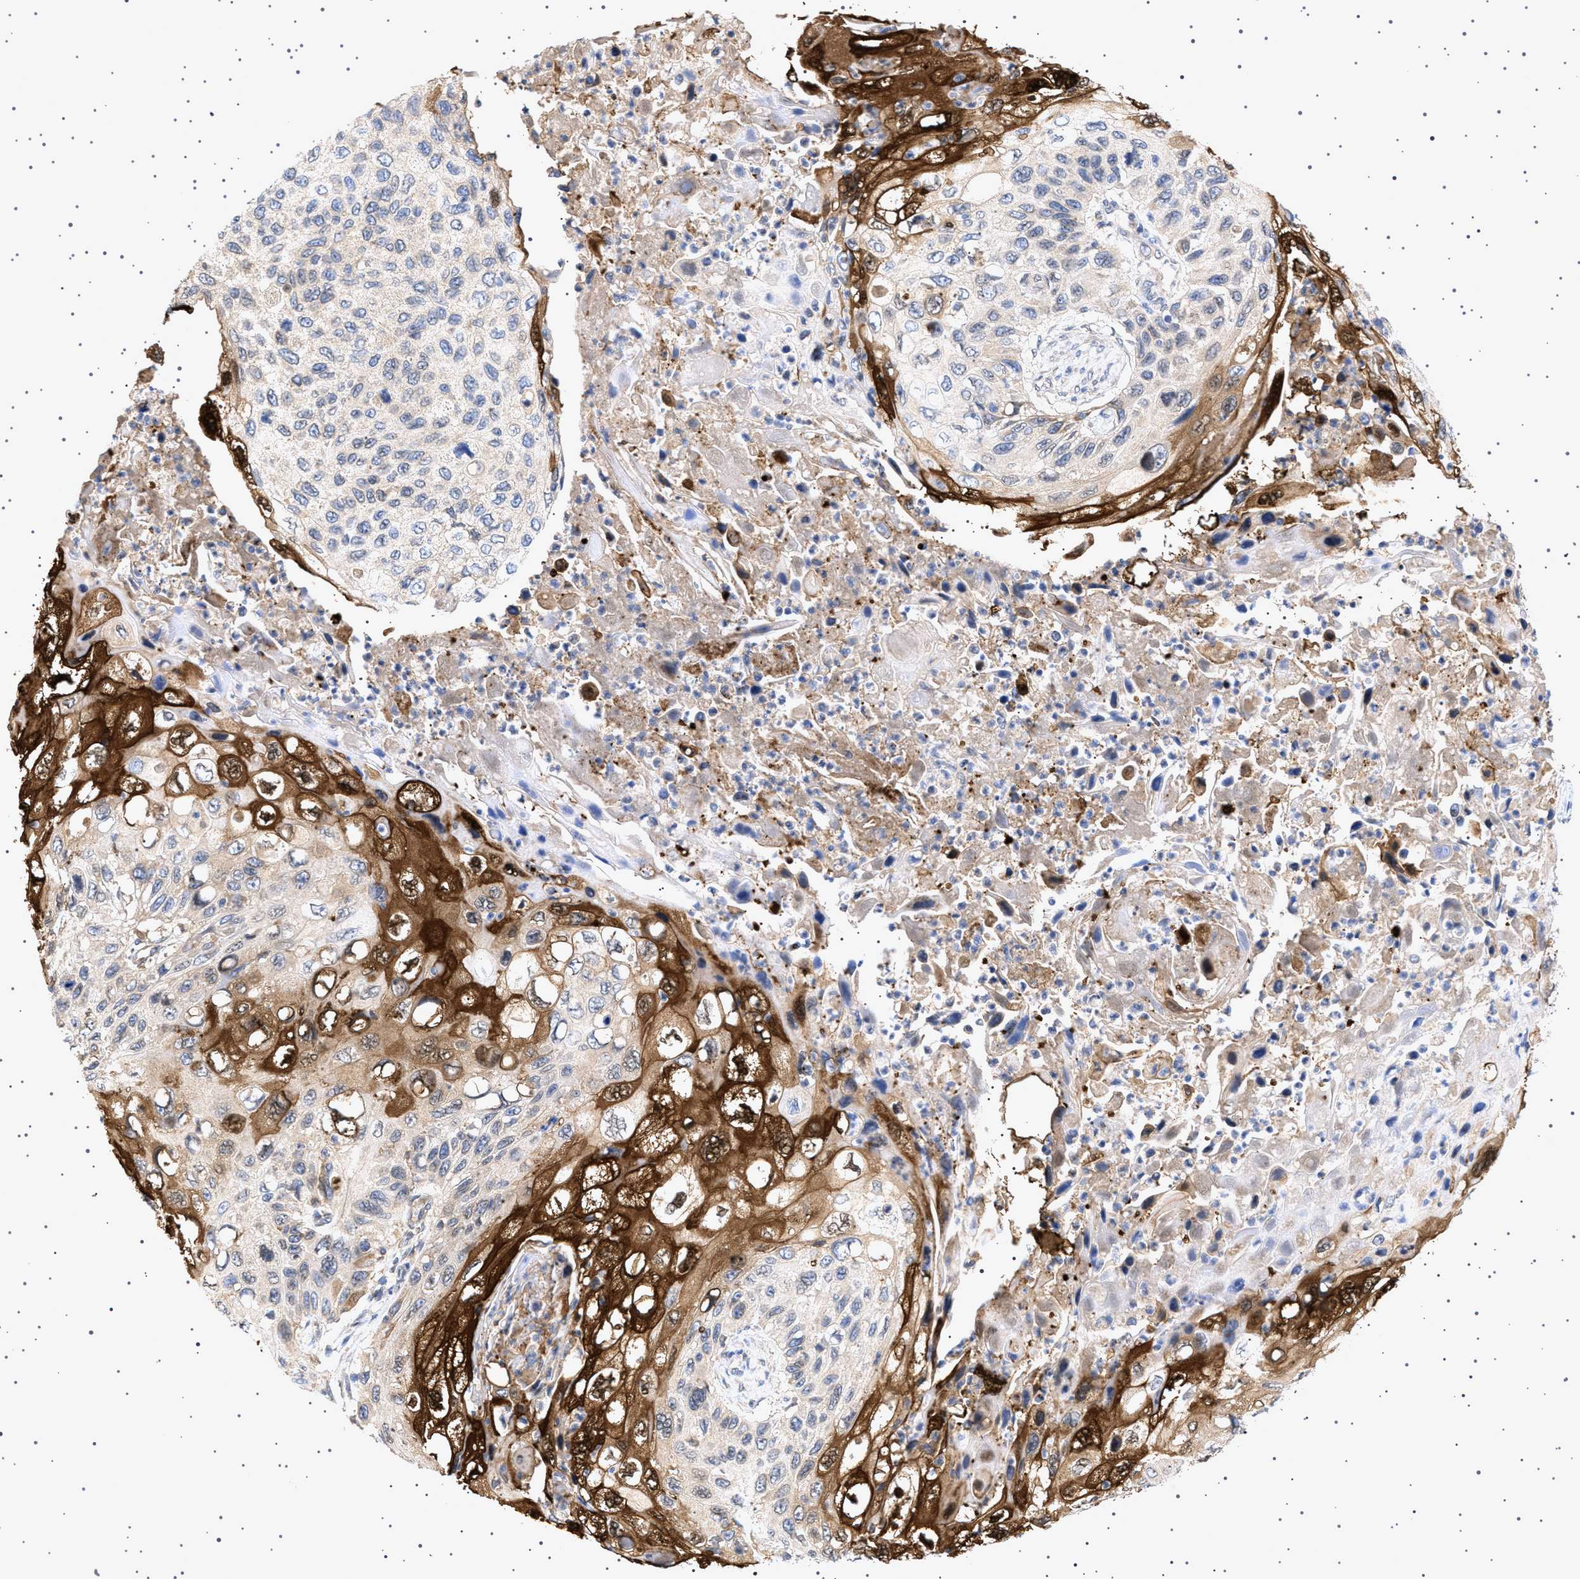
{"staining": {"intensity": "strong", "quantity": "25%-75%", "location": "cytoplasmic/membranous"}, "tissue": "cervical cancer", "cell_type": "Tumor cells", "image_type": "cancer", "snomed": [{"axis": "morphology", "description": "Squamous cell carcinoma, NOS"}, {"axis": "topography", "description": "Cervix"}], "caption": "DAB (3,3'-diaminobenzidine) immunohistochemical staining of cervical squamous cell carcinoma demonstrates strong cytoplasmic/membranous protein staining in about 25%-75% of tumor cells.", "gene": "NUP93", "patient": {"sex": "female", "age": 70}}